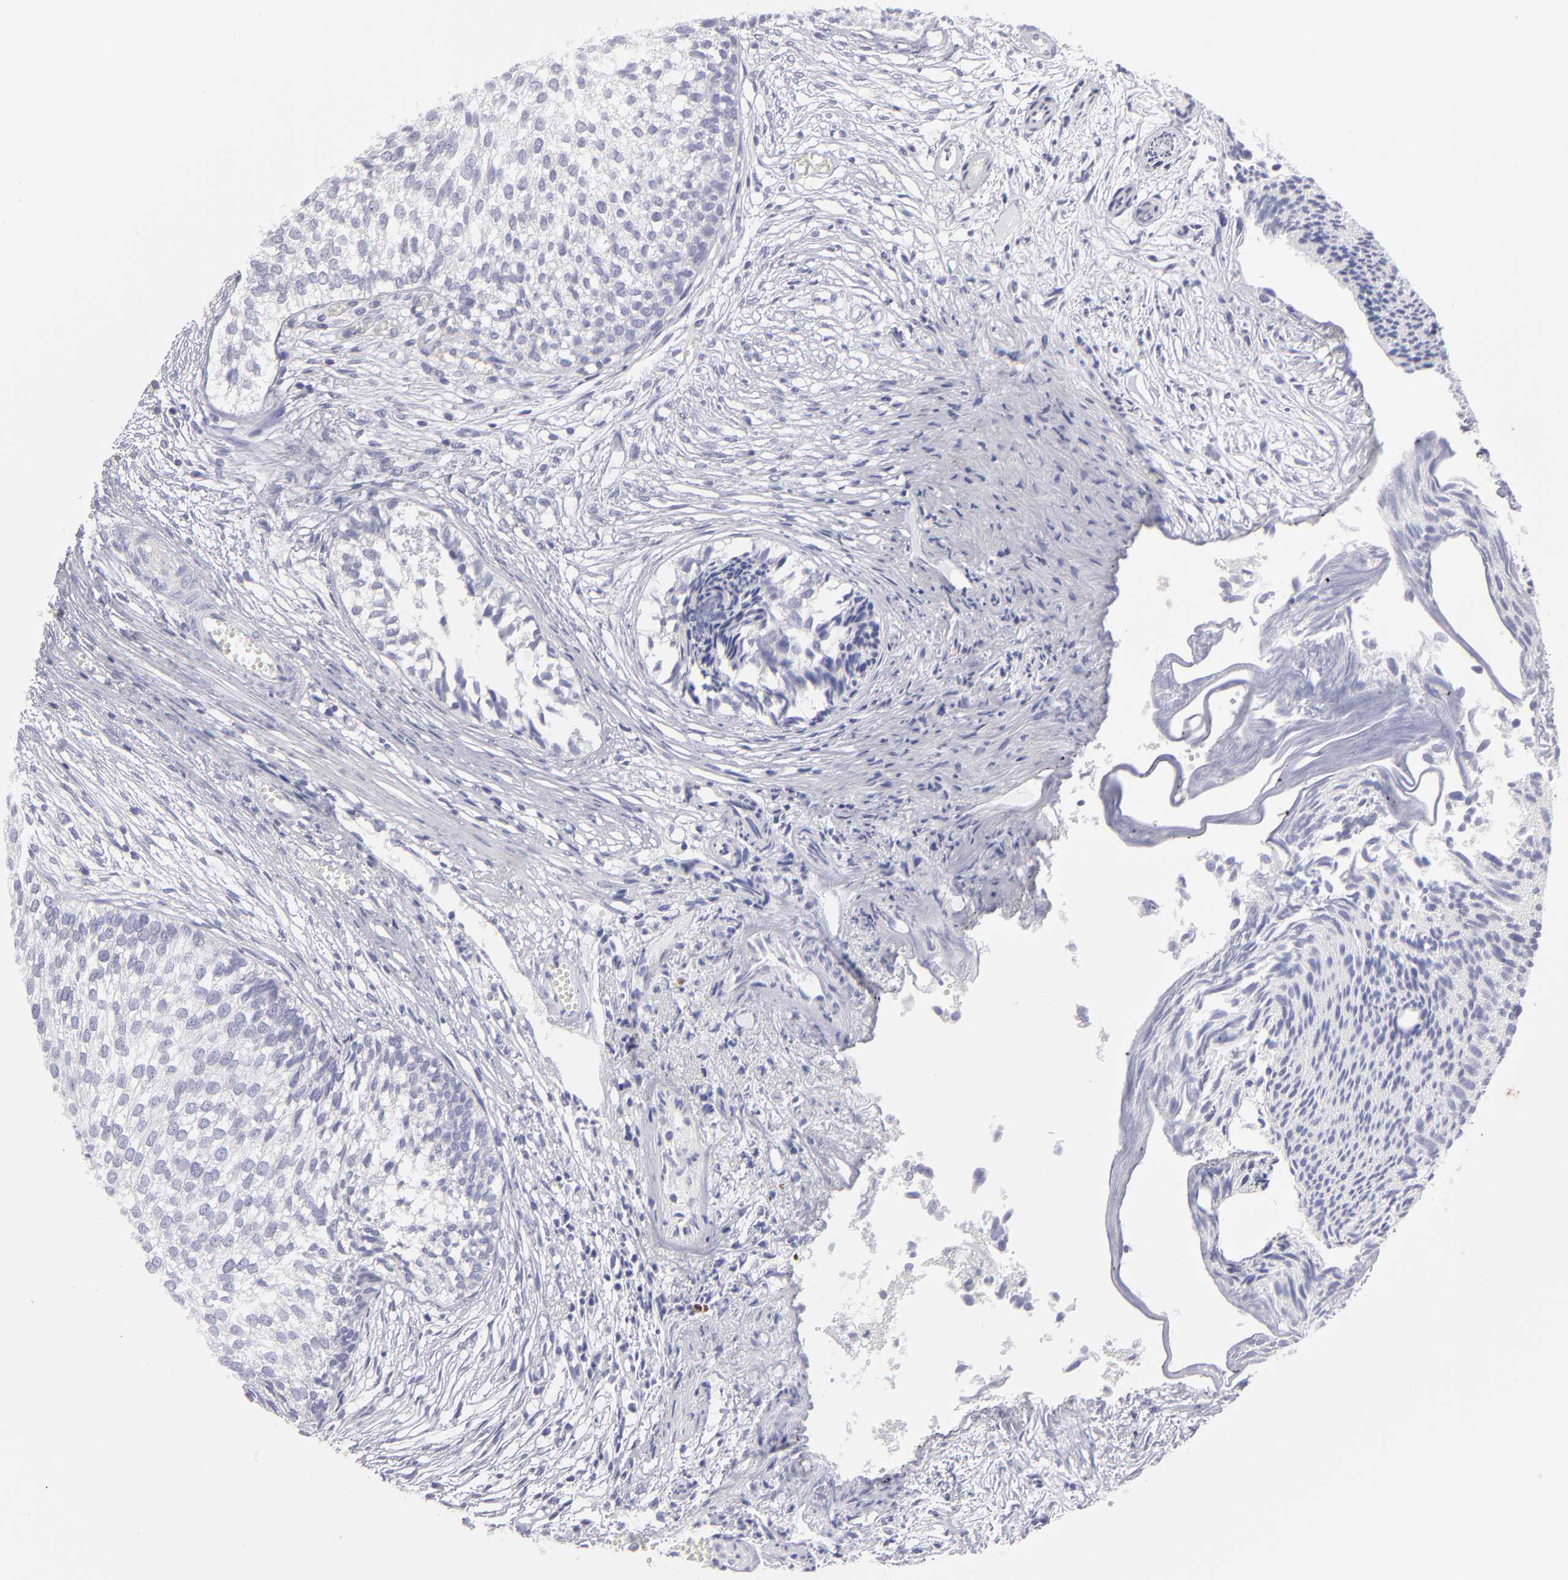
{"staining": {"intensity": "negative", "quantity": "none", "location": "none"}, "tissue": "urothelial cancer", "cell_type": "Tumor cells", "image_type": "cancer", "snomed": [{"axis": "morphology", "description": "Urothelial carcinoma, Low grade"}, {"axis": "topography", "description": "Urinary bladder"}], "caption": "Micrograph shows no significant protein staining in tumor cells of urothelial cancer.", "gene": "ABCB1", "patient": {"sex": "male", "age": 84}}